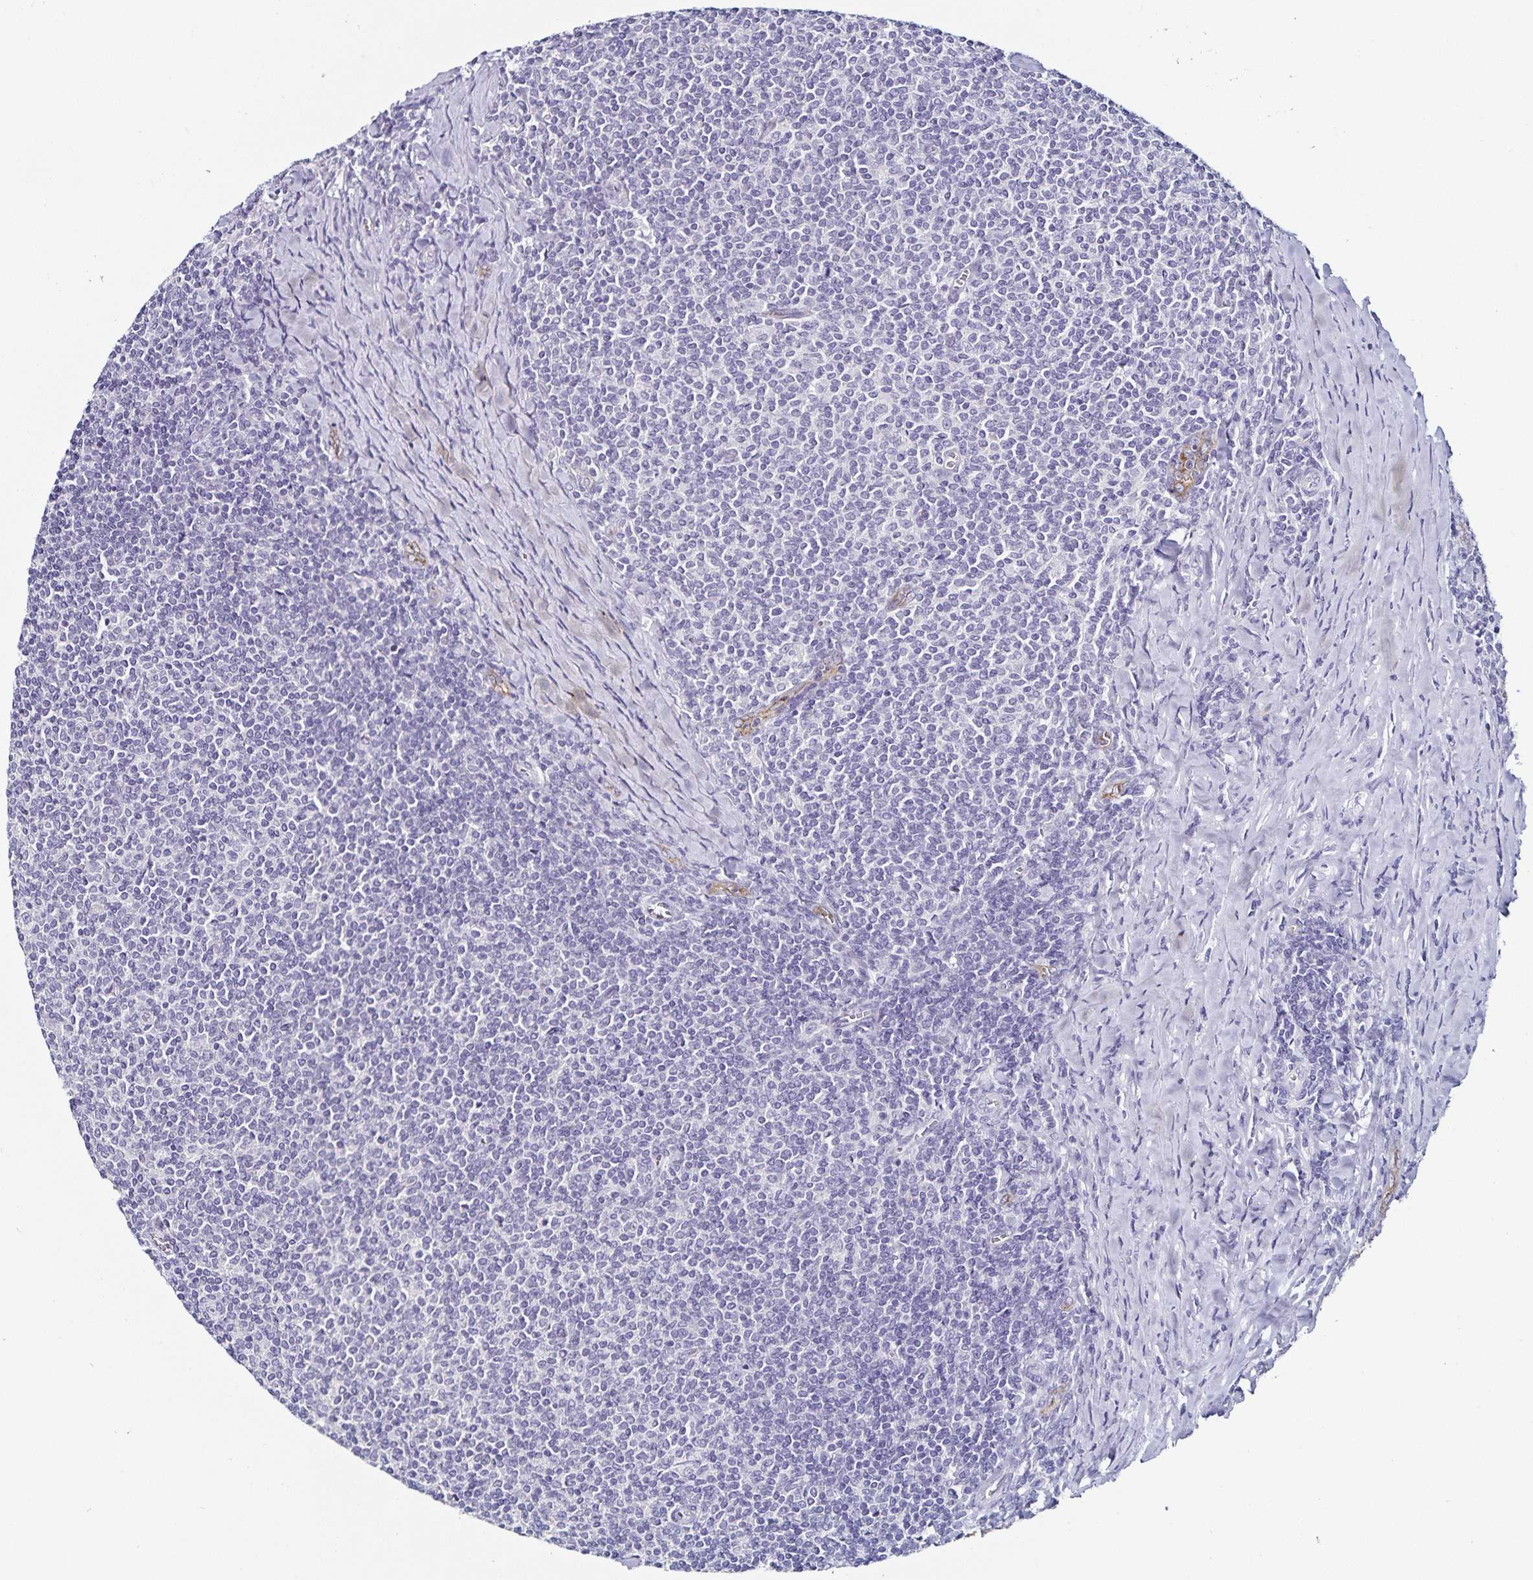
{"staining": {"intensity": "negative", "quantity": "none", "location": "none"}, "tissue": "lymphoma", "cell_type": "Tumor cells", "image_type": "cancer", "snomed": [{"axis": "morphology", "description": "Malignant lymphoma, non-Hodgkin's type, Low grade"}, {"axis": "topography", "description": "Lymph node"}], "caption": "An immunohistochemistry (IHC) histopathology image of low-grade malignant lymphoma, non-Hodgkin's type is shown. There is no staining in tumor cells of low-grade malignant lymphoma, non-Hodgkin's type.", "gene": "TSPAN7", "patient": {"sex": "male", "age": 52}}